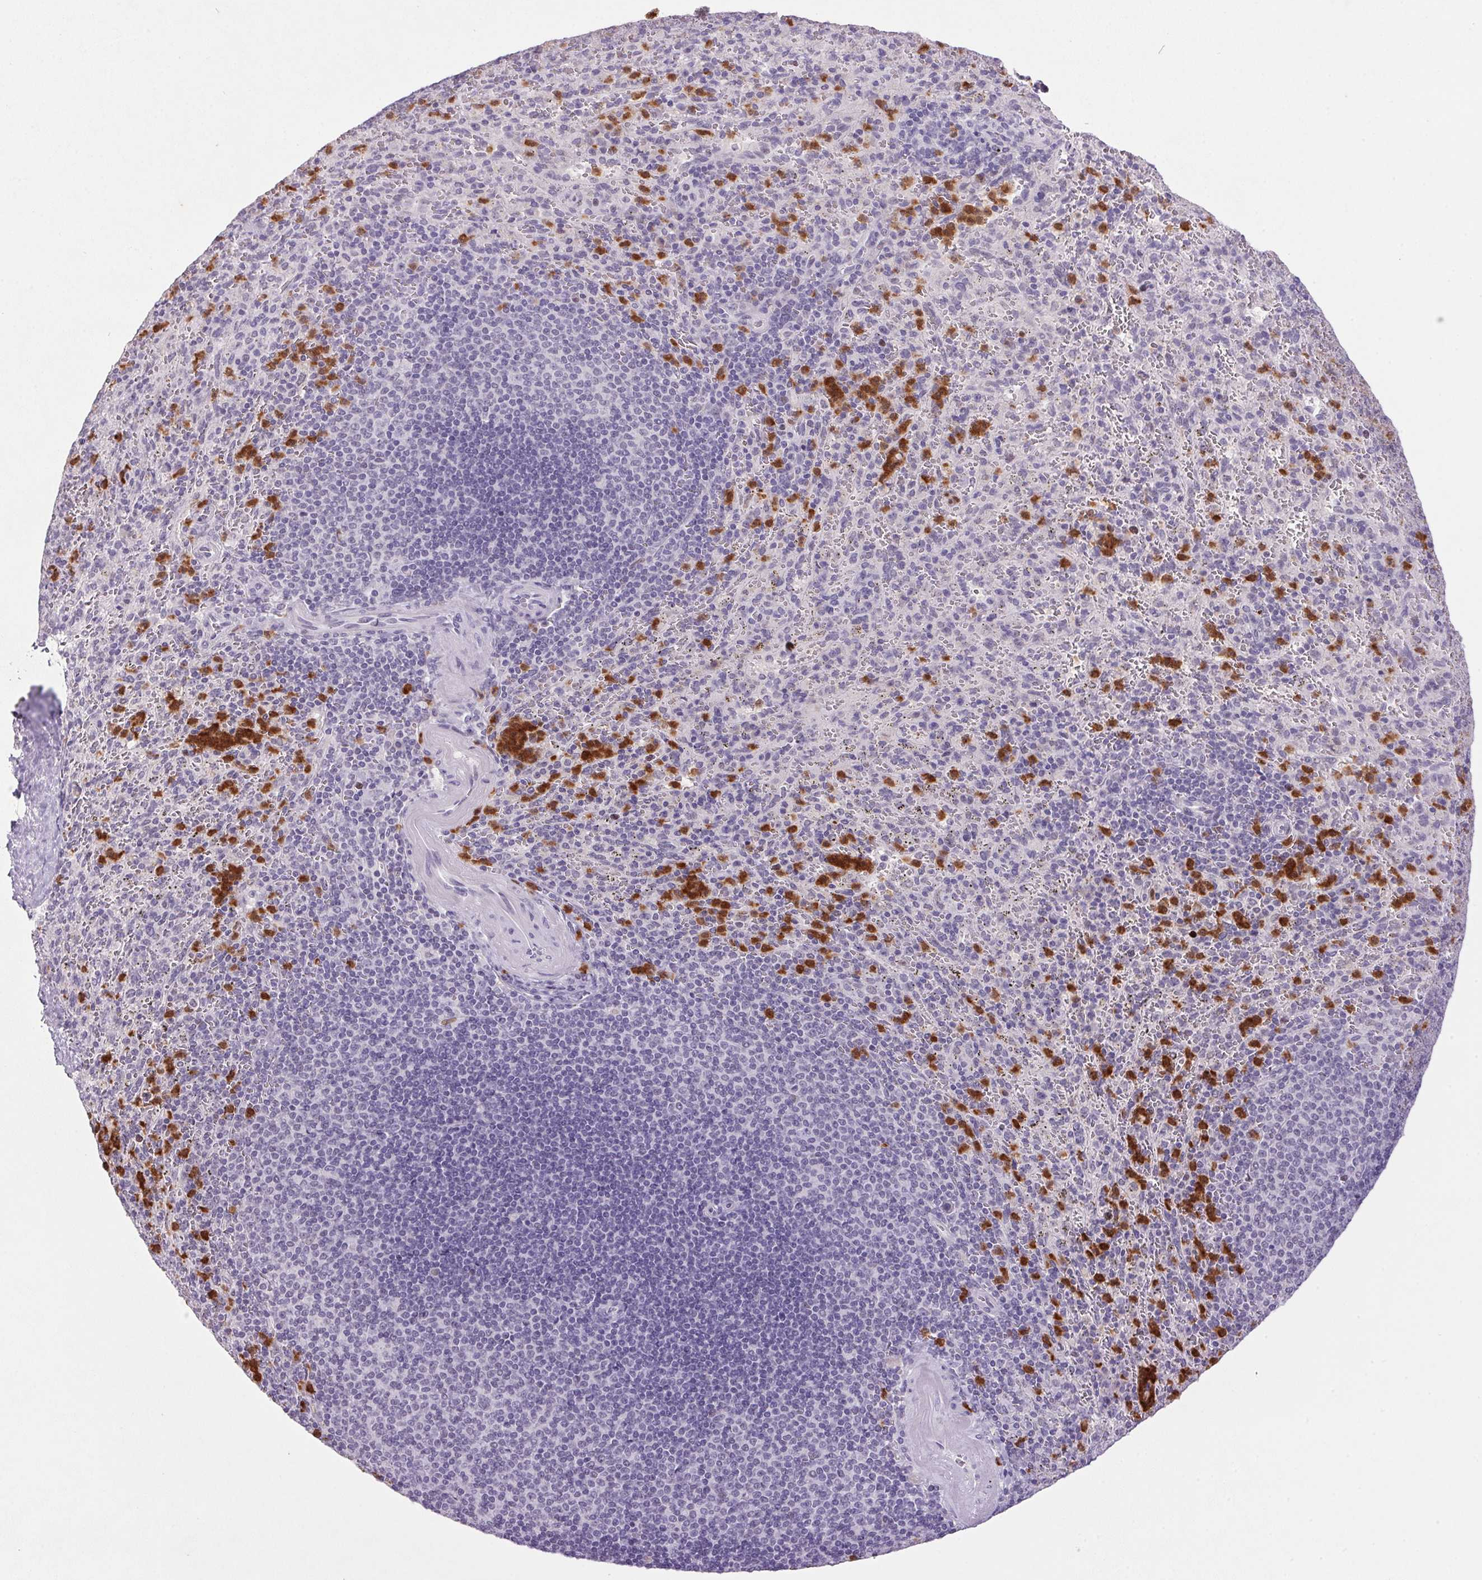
{"staining": {"intensity": "moderate", "quantity": "25%-75%", "location": "cytoplasmic/membranous,nuclear"}, "tissue": "spleen", "cell_type": "Cells in red pulp", "image_type": "normal", "snomed": [{"axis": "morphology", "description": "Normal tissue, NOS"}, {"axis": "topography", "description": "Spleen"}], "caption": "This histopathology image exhibits unremarkable spleen stained with immunohistochemistry to label a protein in brown. The cytoplasmic/membranous,nuclear of cells in red pulp show moderate positivity for the protein. Nuclei are counter-stained blue.", "gene": "TRDN", "patient": {"sex": "male", "age": 57}}